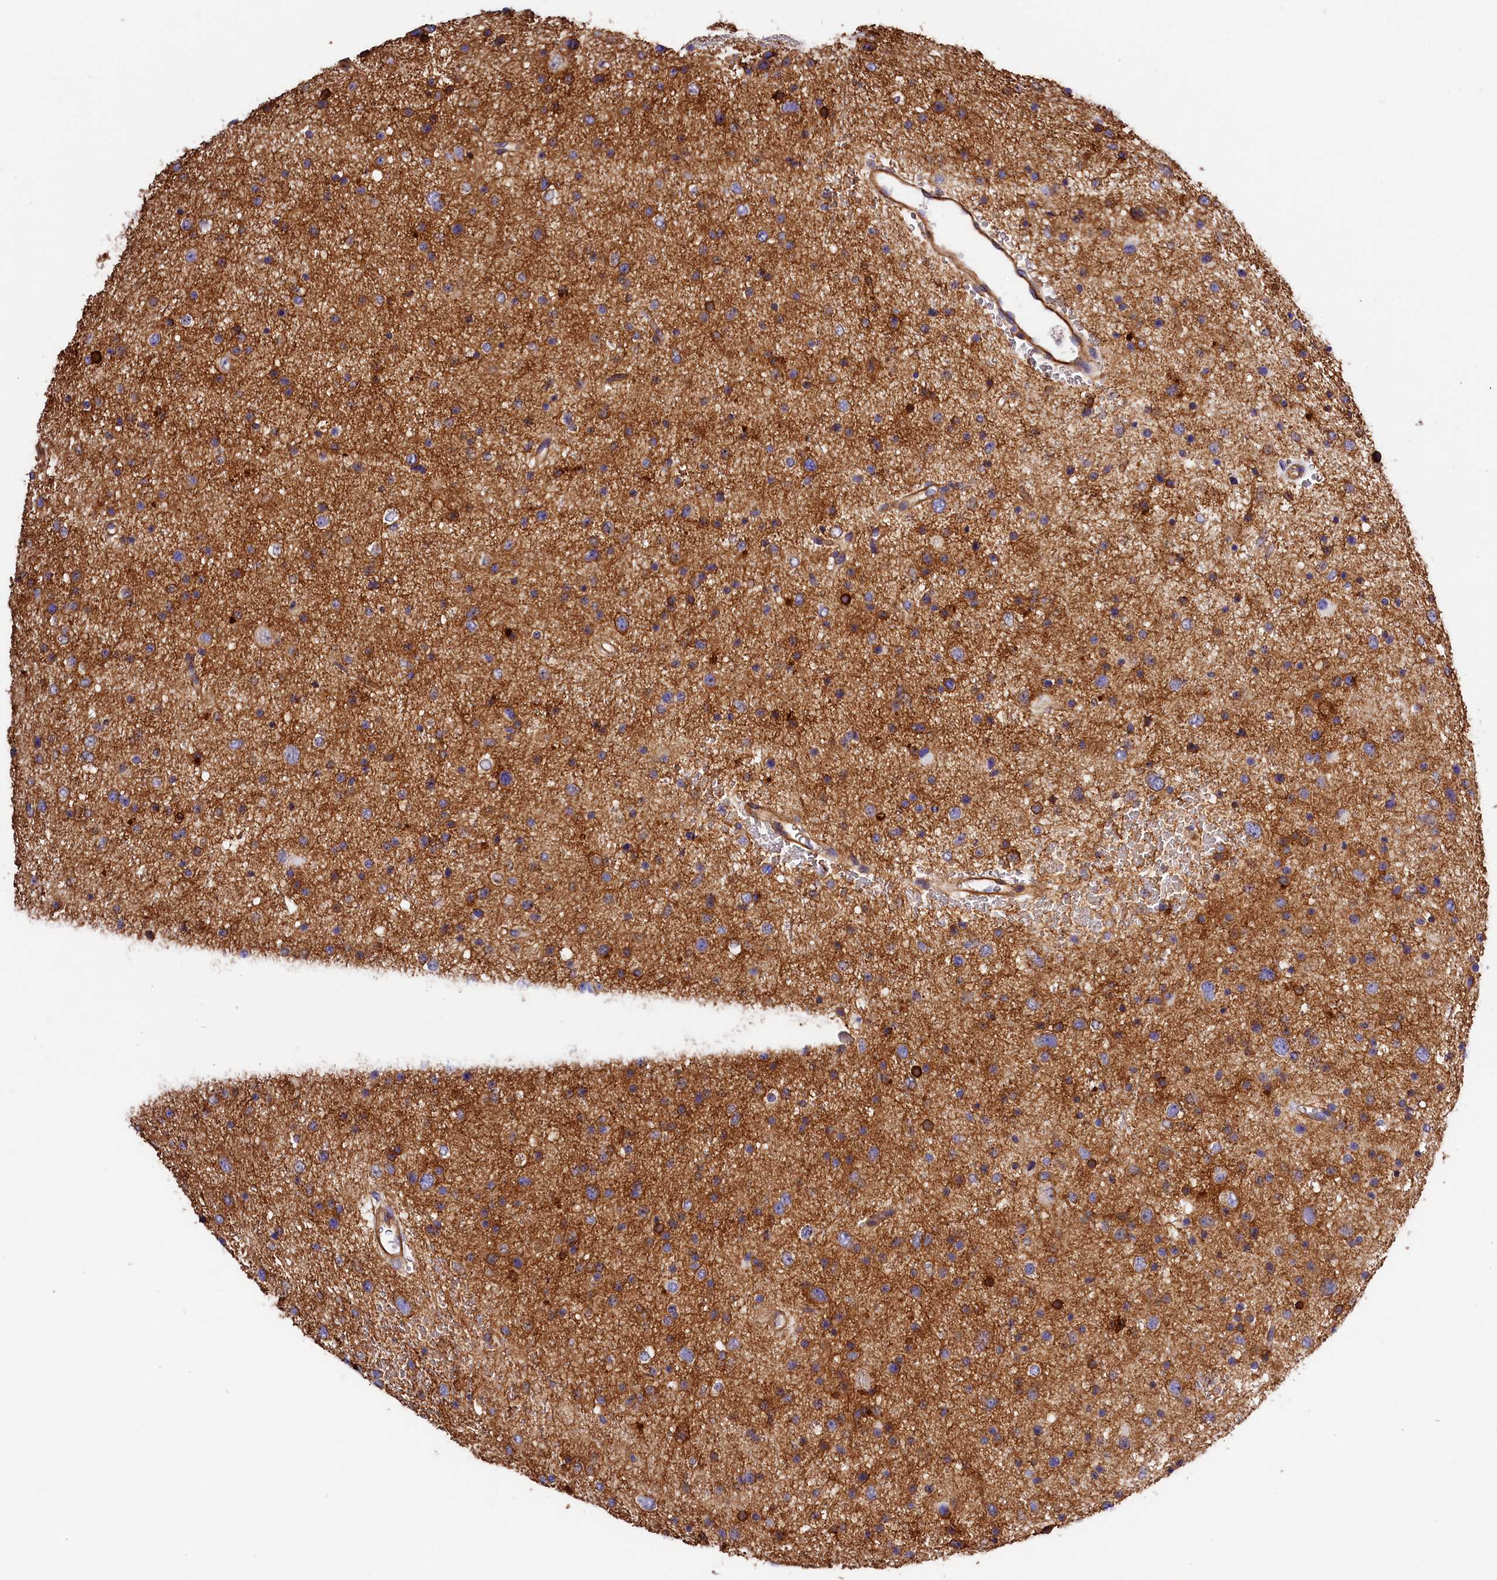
{"staining": {"intensity": "moderate", "quantity": "25%-75%", "location": "cytoplasmic/membranous"}, "tissue": "glioma", "cell_type": "Tumor cells", "image_type": "cancer", "snomed": [{"axis": "morphology", "description": "Glioma, malignant, Low grade"}, {"axis": "topography", "description": "Brain"}], "caption": "Moderate cytoplasmic/membranous staining for a protein is present in about 25%-75% of tumor cells of malignant low-grade glioma using immunohistochemistry (IHC).", "gene": "ATP2B4", "patient": {"sex": "female", "age": 37}}